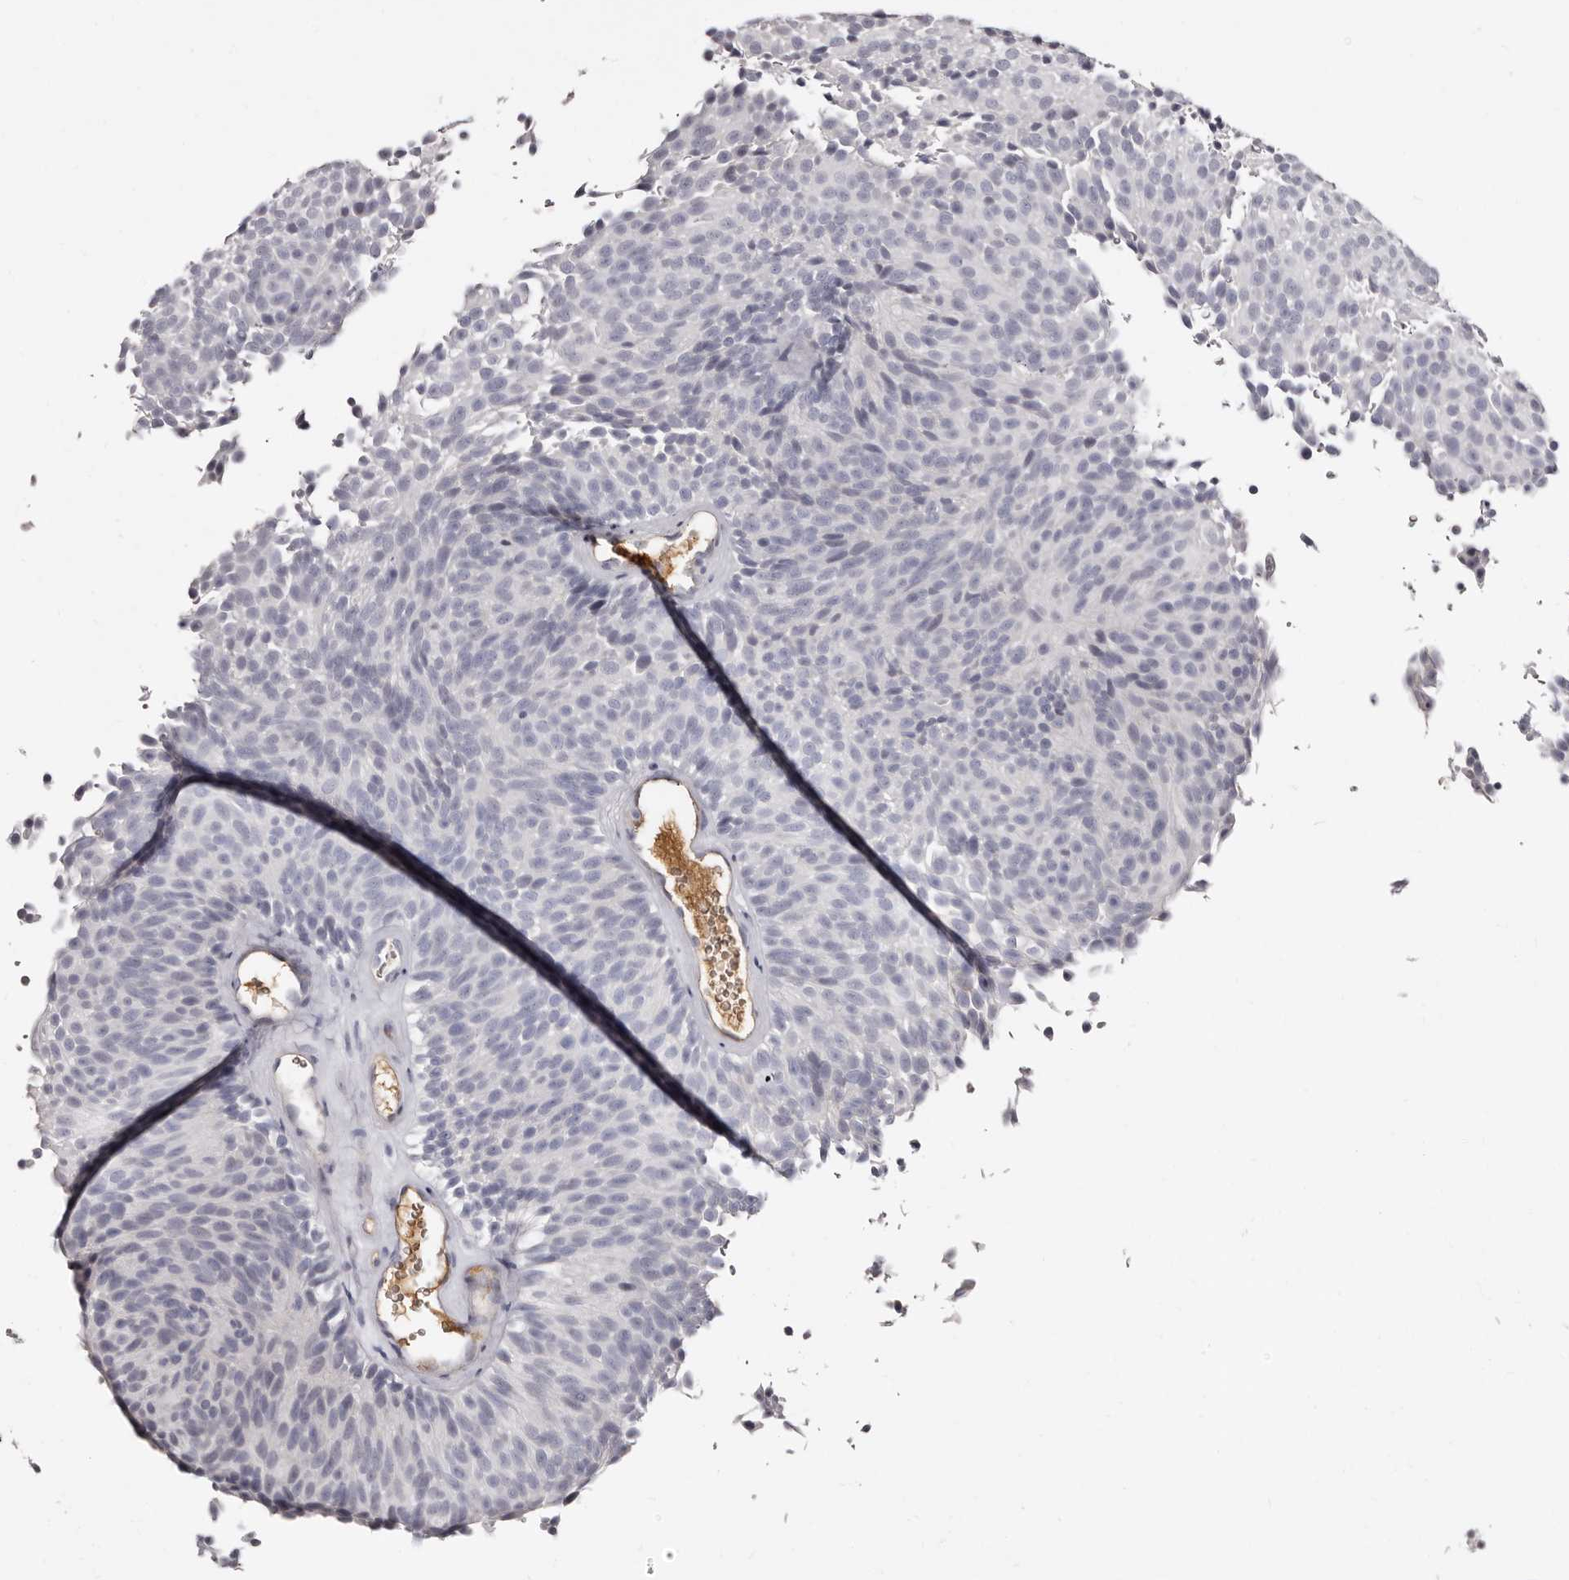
{"staining": {"intensity": "negative", "quantity": "none", "location": "none"}, "tissue": "urothelial cancer", "cell_type": "Tumor cells", "image_type": "cancer", "snomed": [{"axis": "morphology", "description": "Urothelial carcinoma, Low grade"}, {"axis": "topography", "description": "Urinary bladder"}], "caption": "A histopathology image of urothelial cancer stained for a protein displays no brown staining in tumor cells.", "gene": "TBC1D22B", "patient": {"sex": "male", "age": 78}}